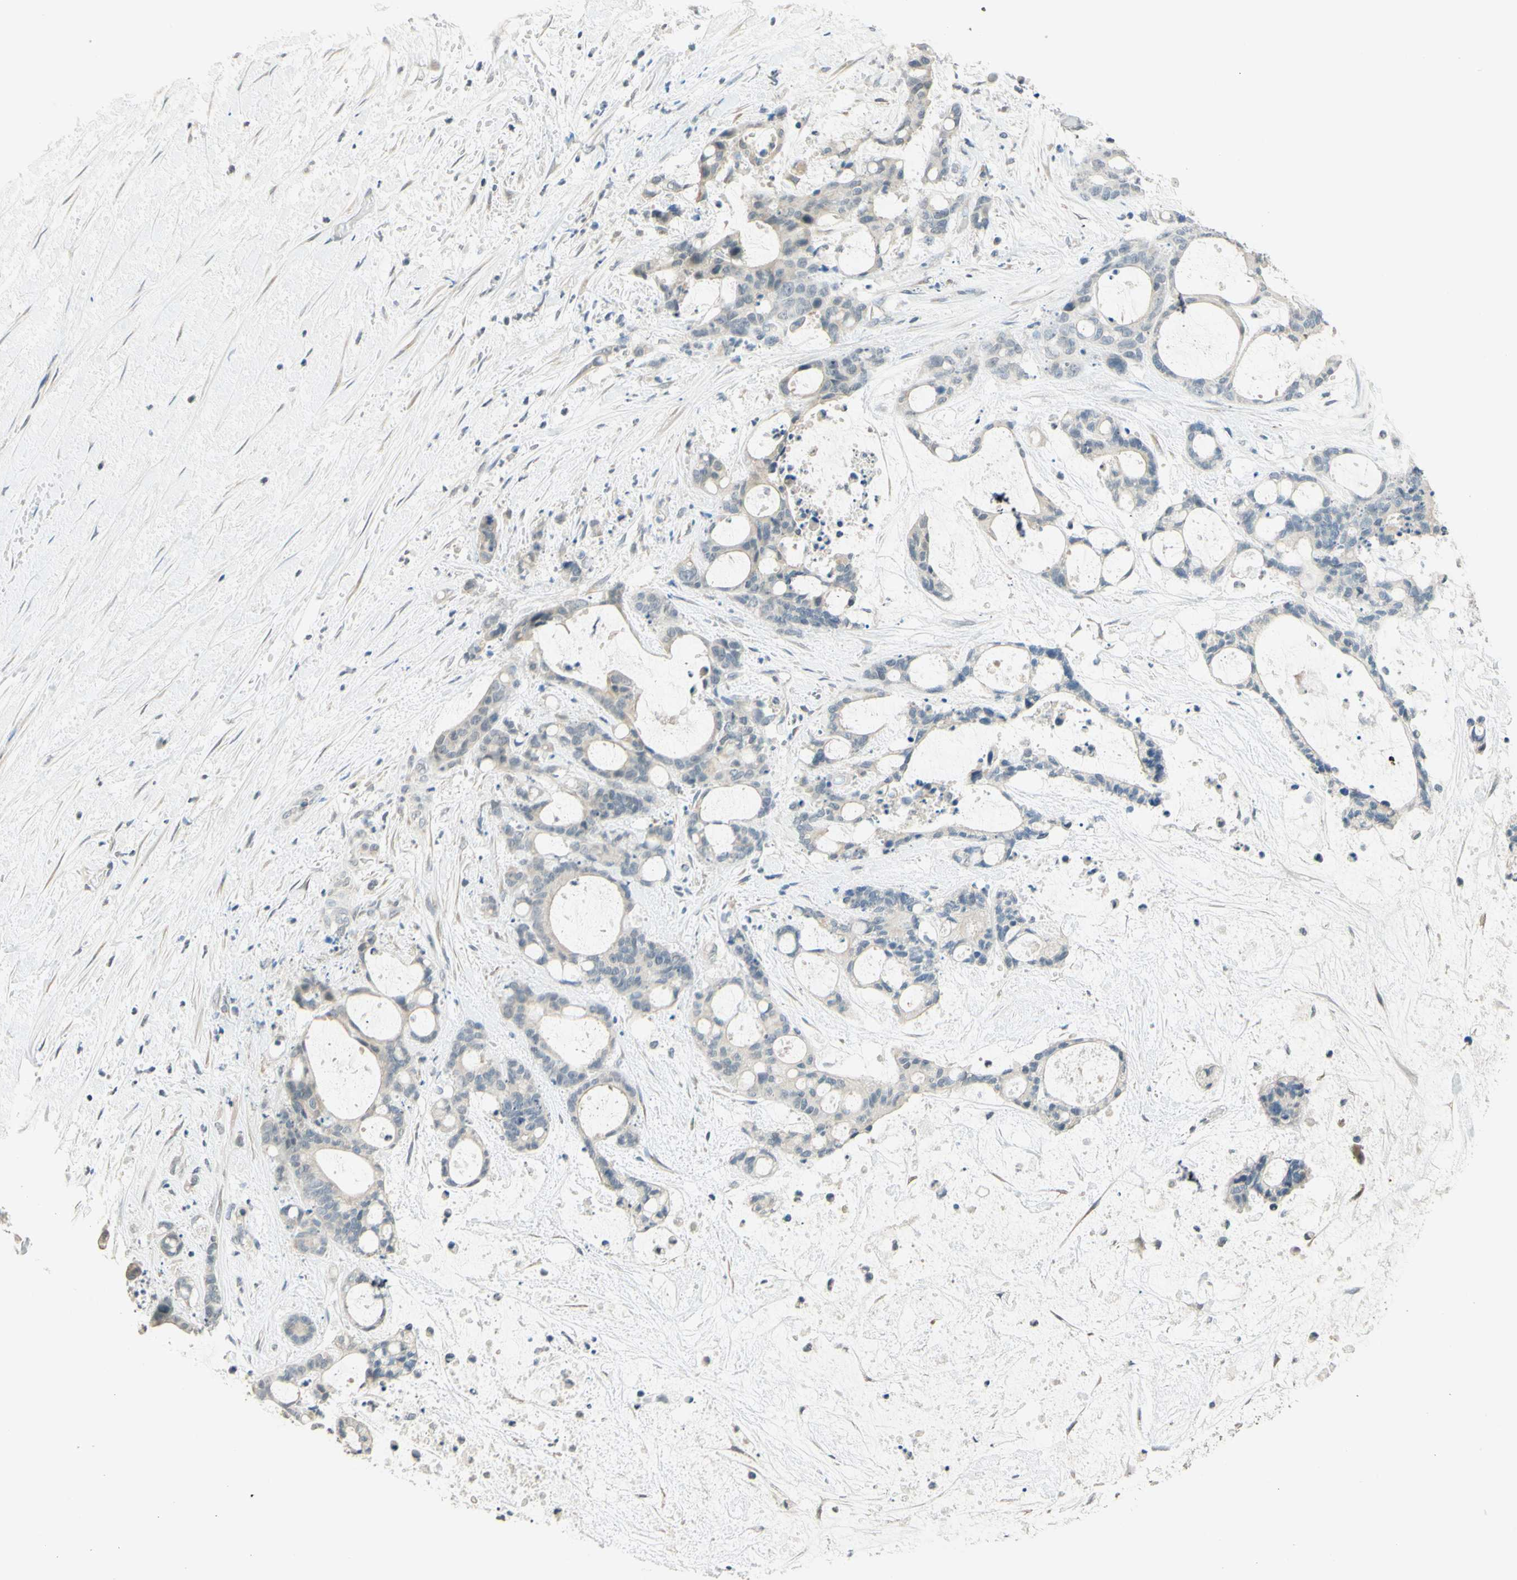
{"staining": {"intensity": "weak", "quantity": "25%-75%", "location": "cytoplasmic/membranous"}, "tissue": "liver cancer", "cell_type": "Tumor cells", "image_type": "cancer", "snomed": [{"axis": "morphology", "description": "Cholangiocarcinoma"}, {"axis": "topography", "description": "Liver"}], "caption": "A low amount of weak cytoplasmic/membranous expression is appreciated in about 25%-75% of tumor cells in liver cancer (cholangiocarcinoma) tissue.", "gene": "MAG", "patient": {"sex": "female", "age": 73}}